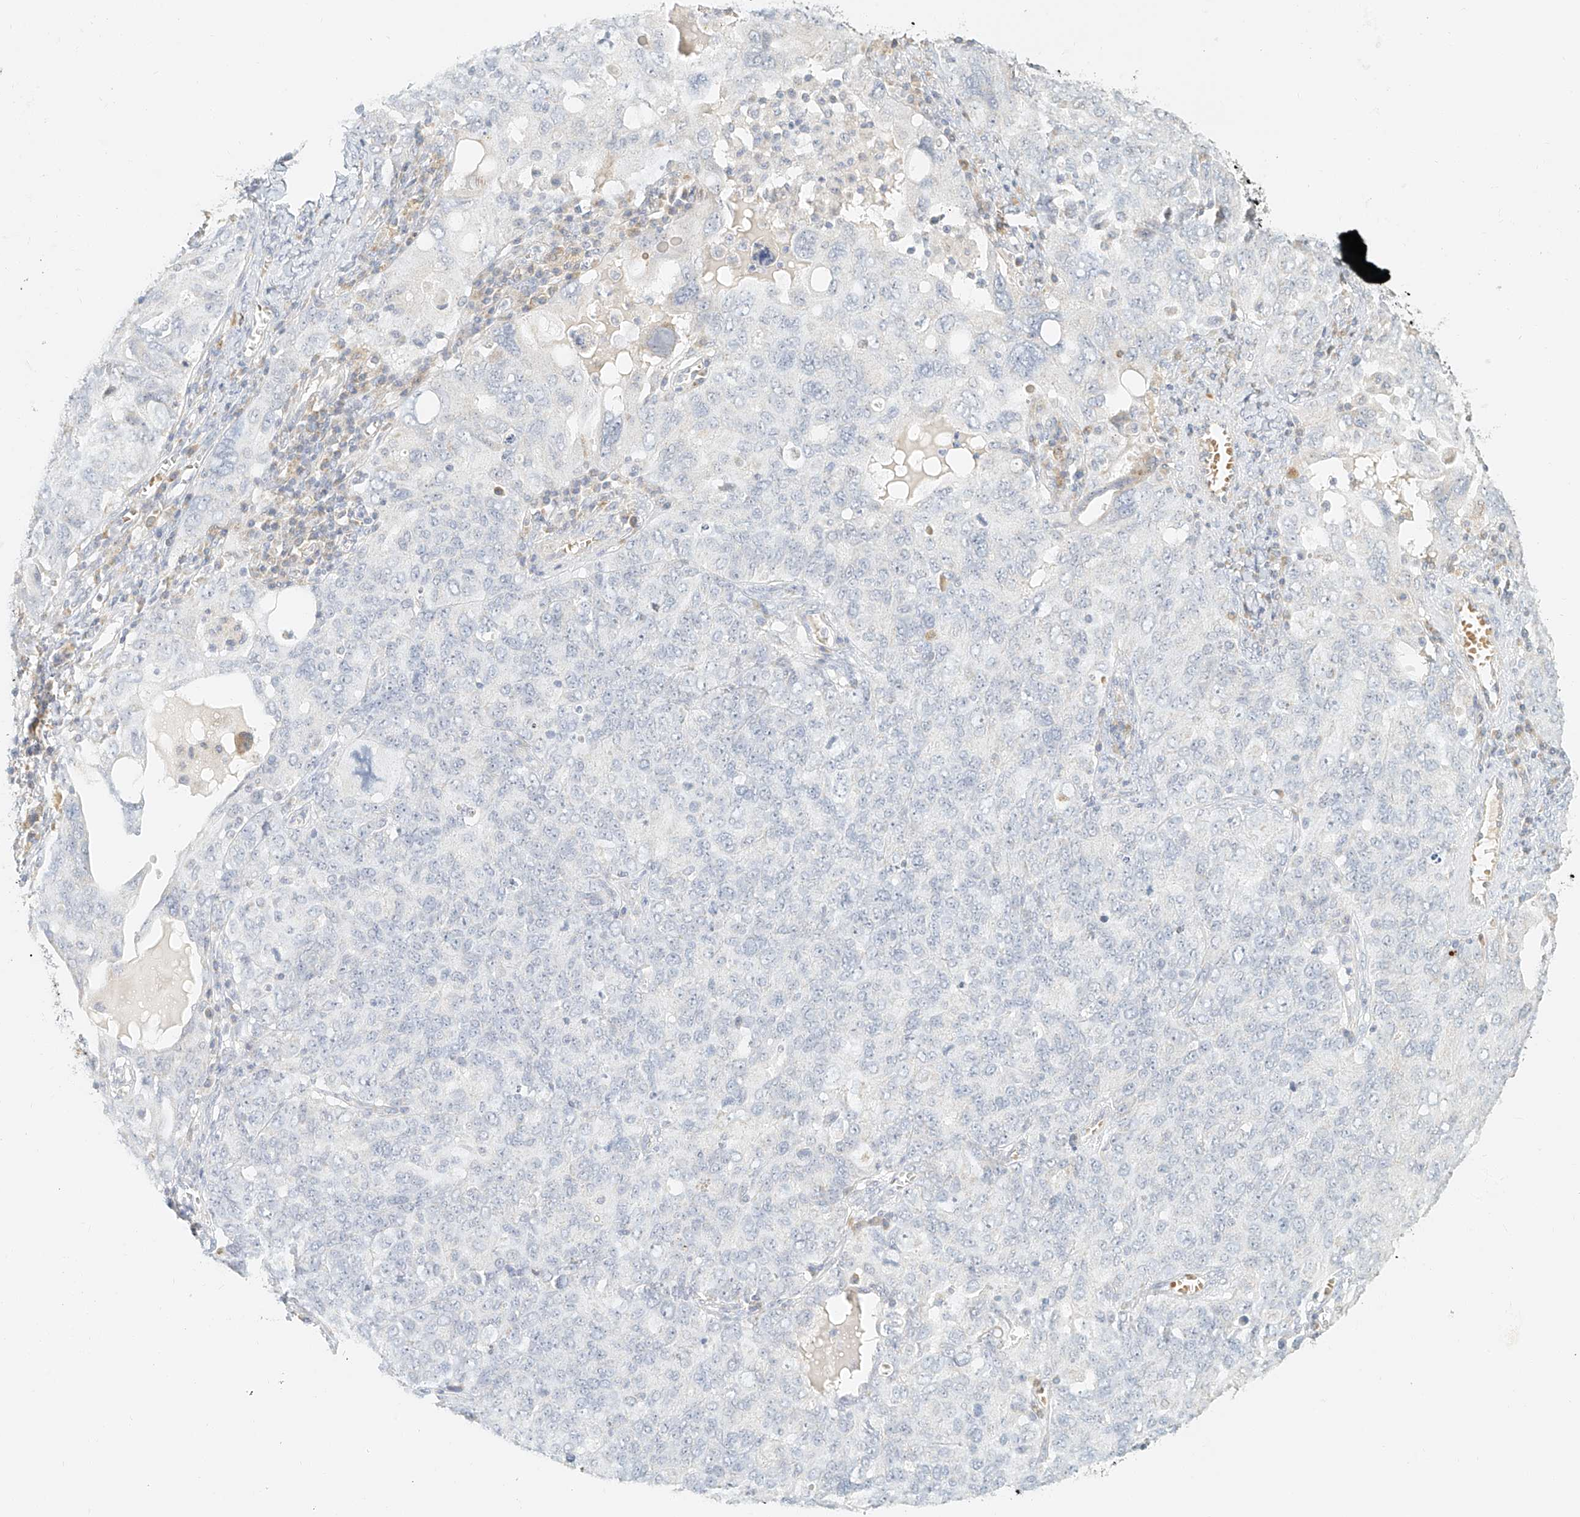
{"staining": {"intensity": "negative", "quantity": "none", "location": "none"}, "tissue": "ovarian cancer", "cell_type": "Tumor cells", "image_type": "cancer", "snomed": [{"axis": "morphology", "description": "Carcinoma, endometroid"}, {"axis": "topography", "description": "Ovary"}], "caption": "This image is of ovarian endometroid carcinoma stained with immunohistochemistry (IHC) to label a protein in brown with the nuclei are counter-stained blue. There is no staining in tumor cells.", "gene": "CXorf58", "patient": {"sex": "female", "age": 62}}